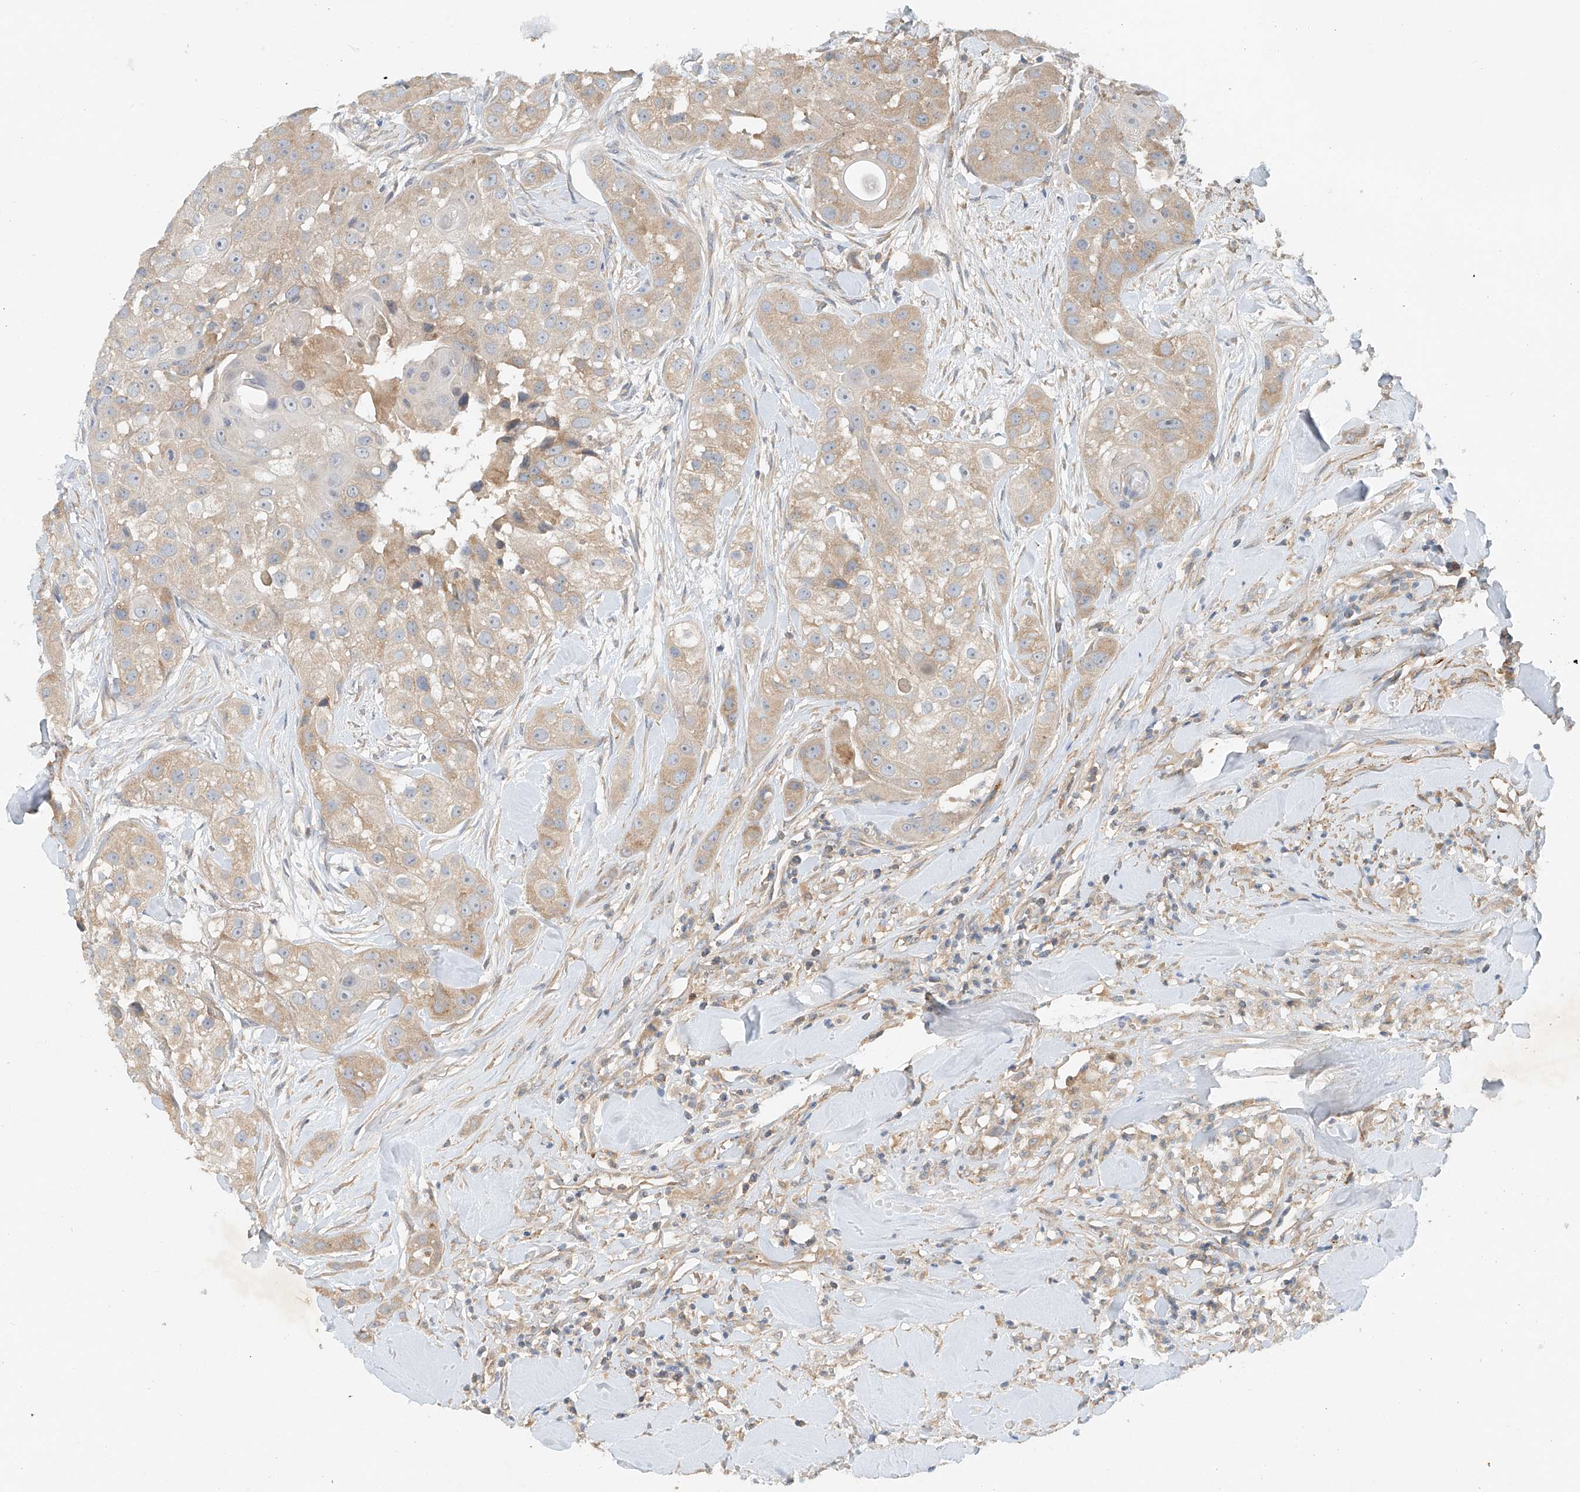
{"staining": {"intensity": "weak", "quantity": "25%-75%", "location": "cytoplasmic/membranous"}, "tissue": "head and neck cancer", "cell_type": "Tumor cells", "image_type": "cancer", "snomed": [{"axis": "morphology", "description": "Normal tissue, NOS"}, {"axis": "morphology", "description": "Squamous cell carcinoma, NOS"}, {"axis": "topography", "description": "Skeletal muscle"}, {"axis": "topography", "description": "Head-Neck"}], "caption": "Weak cytoplasmic/membranous protein expression is seen in approximately 25%-75% of tumor cells in head and neck squamous cell carcinoma.", "gene": "LYRM9", "patient": {"sex": "male", "age": 51}}